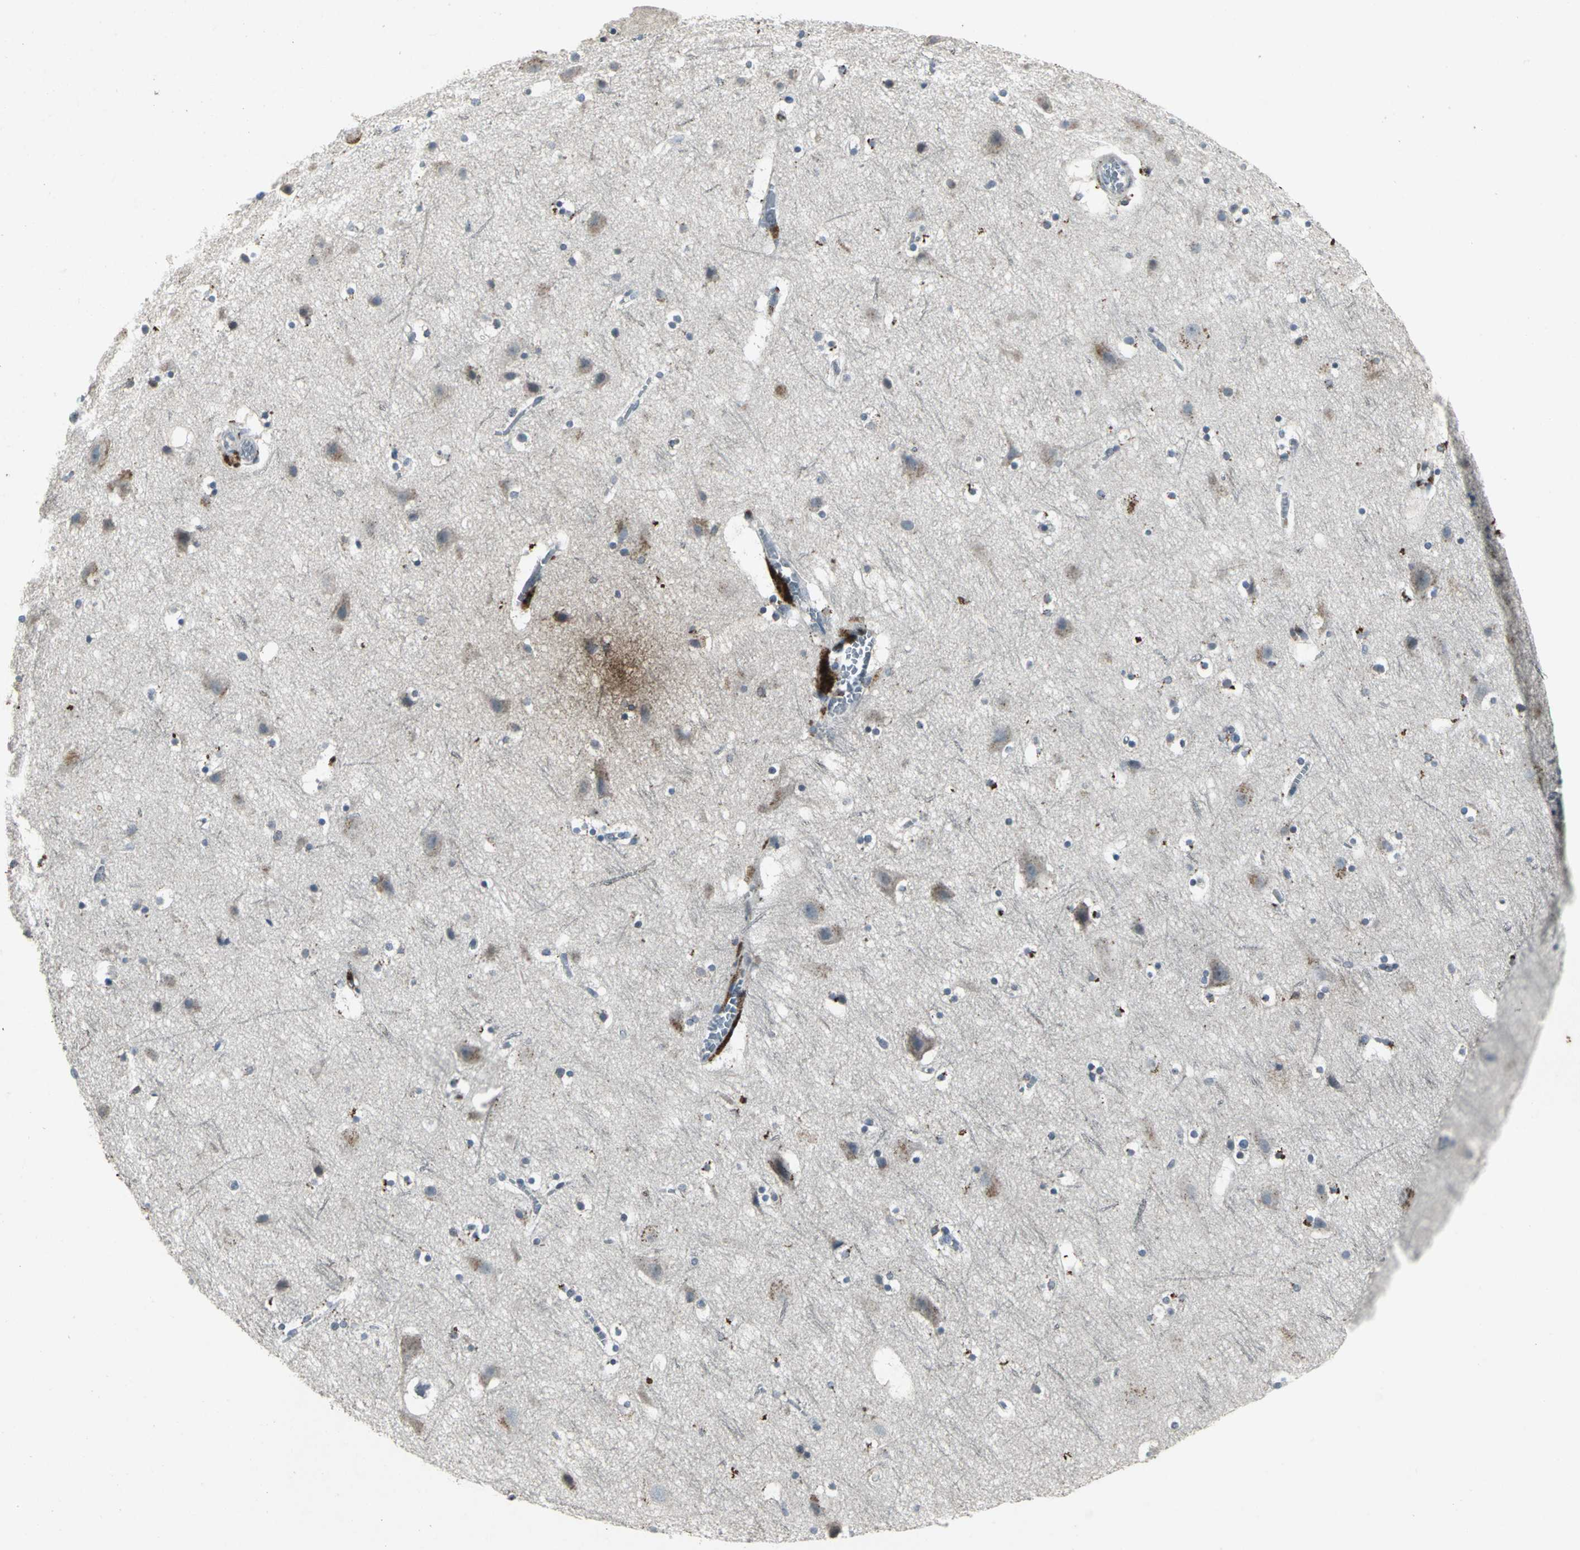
{"staining": {"intensity": "negative", "quantity": "none", "location": "none"}, "tissue": "cerebral cortex", "cell_type": "Endothelial cells", "image_type": "normal", "snomed": [{"axis": "morphology", "description": "Normal tissue, NOS"}, {"axis": "topography", "description": "Cerebral cortex"}], "caption": "Protein analysis of unremarkable cerebral cortex reveals no significant positivity in endothelial cells.", "gene": "BMP4", "patient": {"sex": "male", "age": 45}}